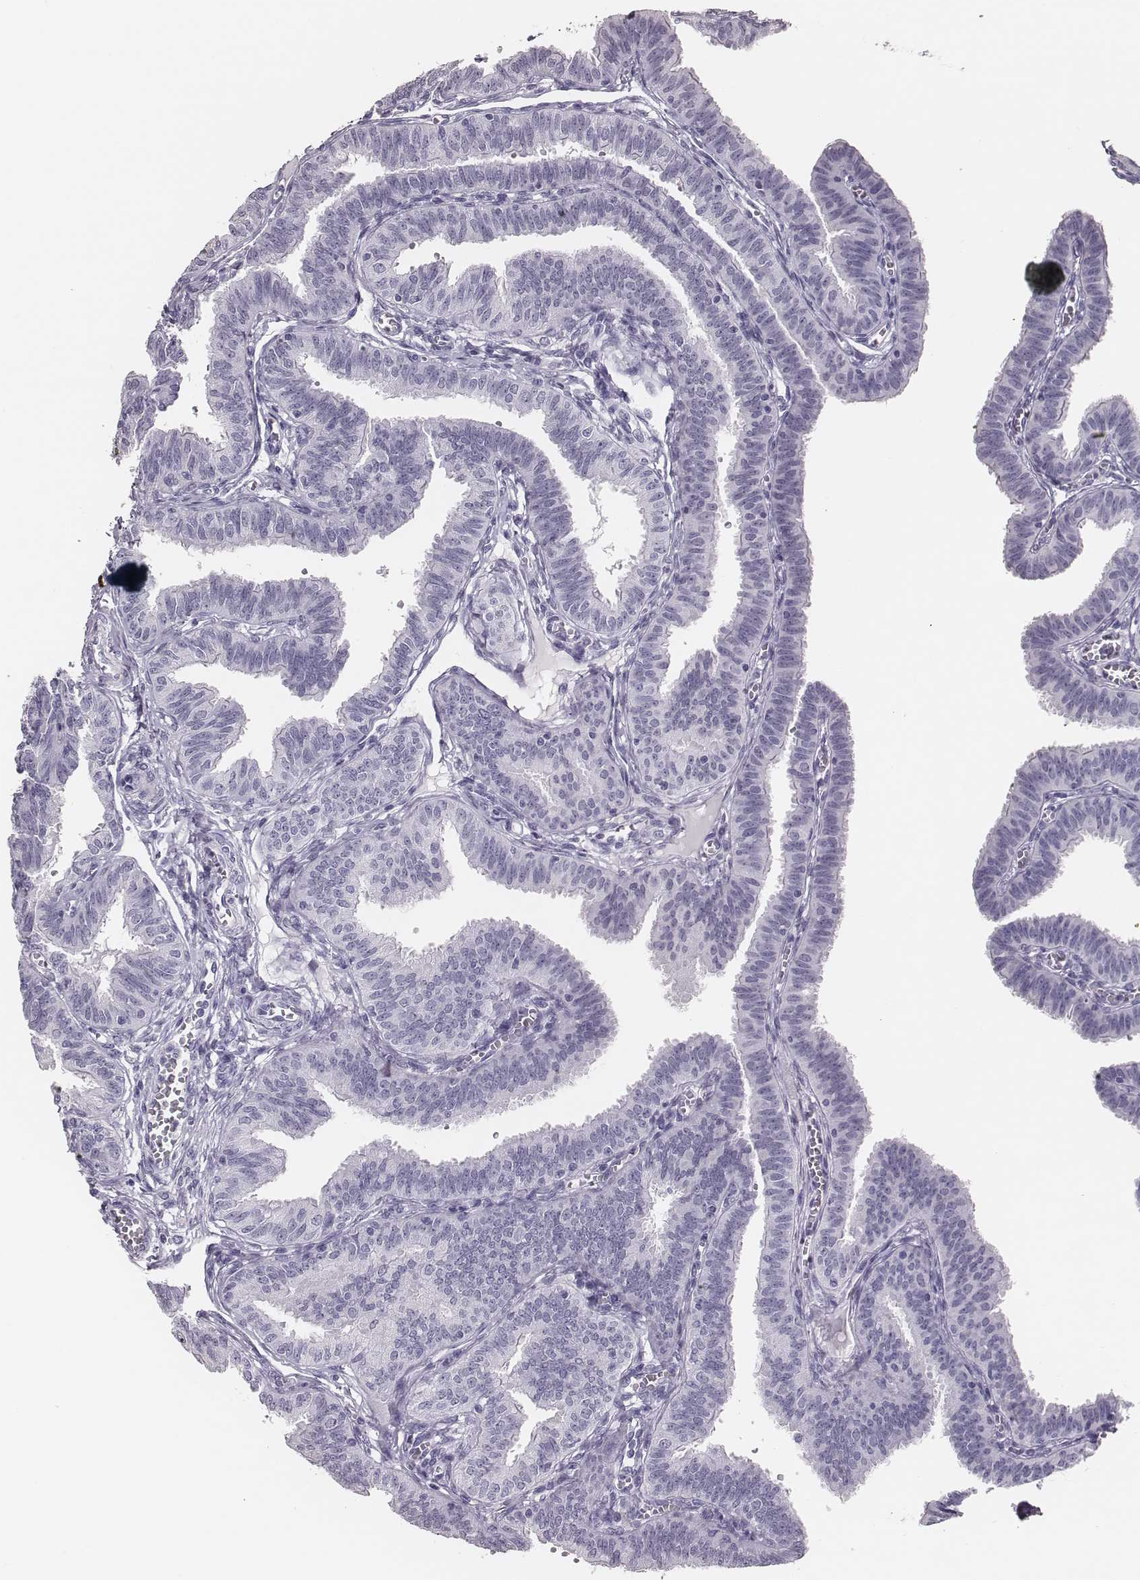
{"staining": {"intensity": "negative", "quantity": "none", "location": "none"}, "tissue": "fallopian tube", "cell_type": "Glandular cells", "image_type": "normal", "snomed": [{"axis": "morphology", "description": "Normal tissue, NOS"}, {"axis": "topography", "description": "Fallopian tube"}], "caption": "The micrograph demonstrates no staining of glandular cells in normal fallopian tube.", "gene": "H1", "patient": {"sex": "female", "age": 25}}